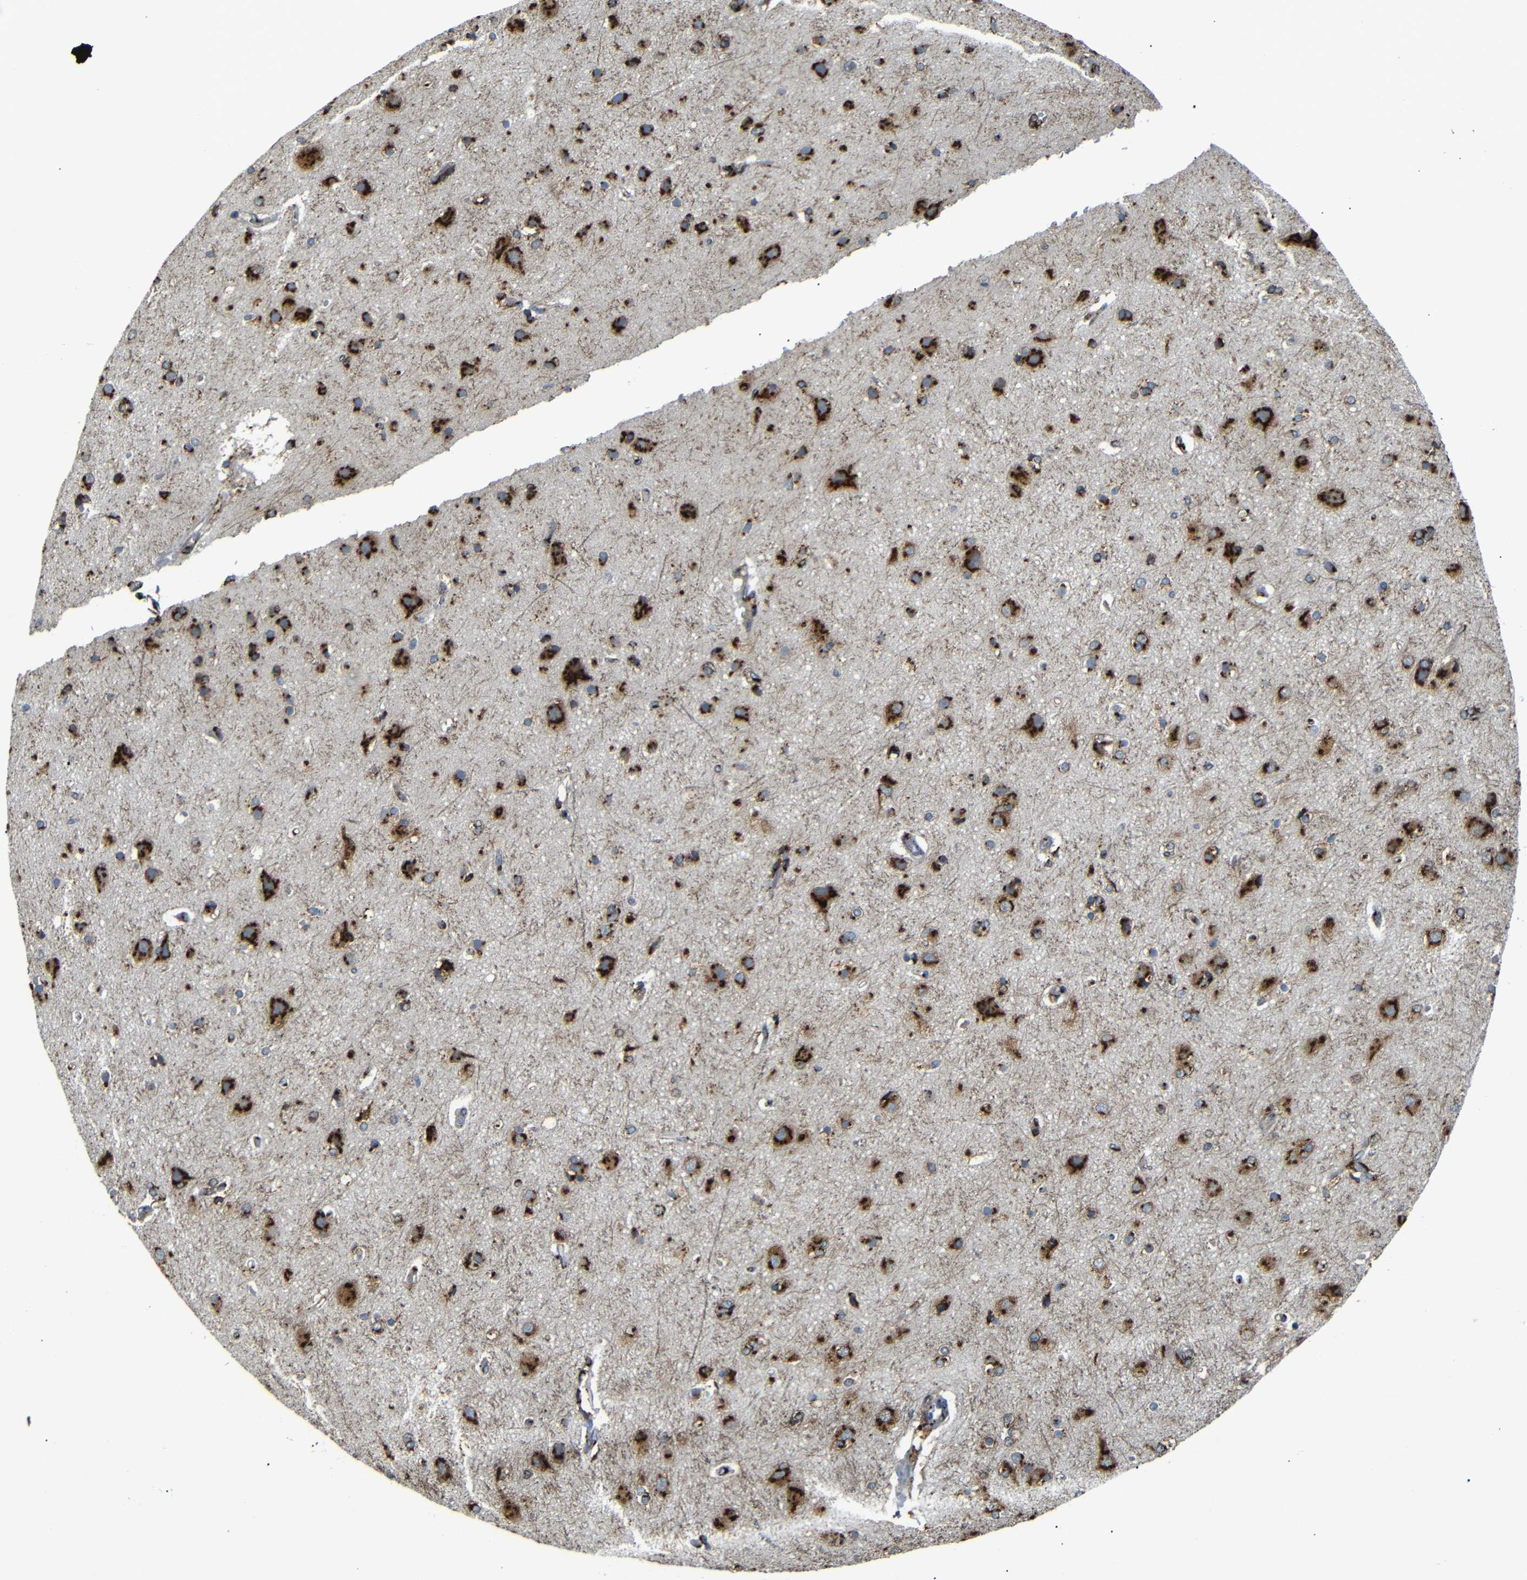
{"staining": {"intensity": "strong", "quantity": "25%-75%", "location": "cytoplasmic/membranous"}, "tissue": "cerebral cortex", "cell_type": "Endothelial cells", "image_type": "normal", "snomed": [{"axis": "morphology", "description": "Normal tissue, NOS"}, {"axis": "topography", "description": "Cerebral cortex"}], "caption": "Immunohistochemistry of unremarkable cerebral cortex demonstrates high levels of strong cytoplasmic/membranous expression in approximately 25%-75% of endothelial cells.", "gene": "TGOLN2", "patient": {"sex": "female", "age": 54}}